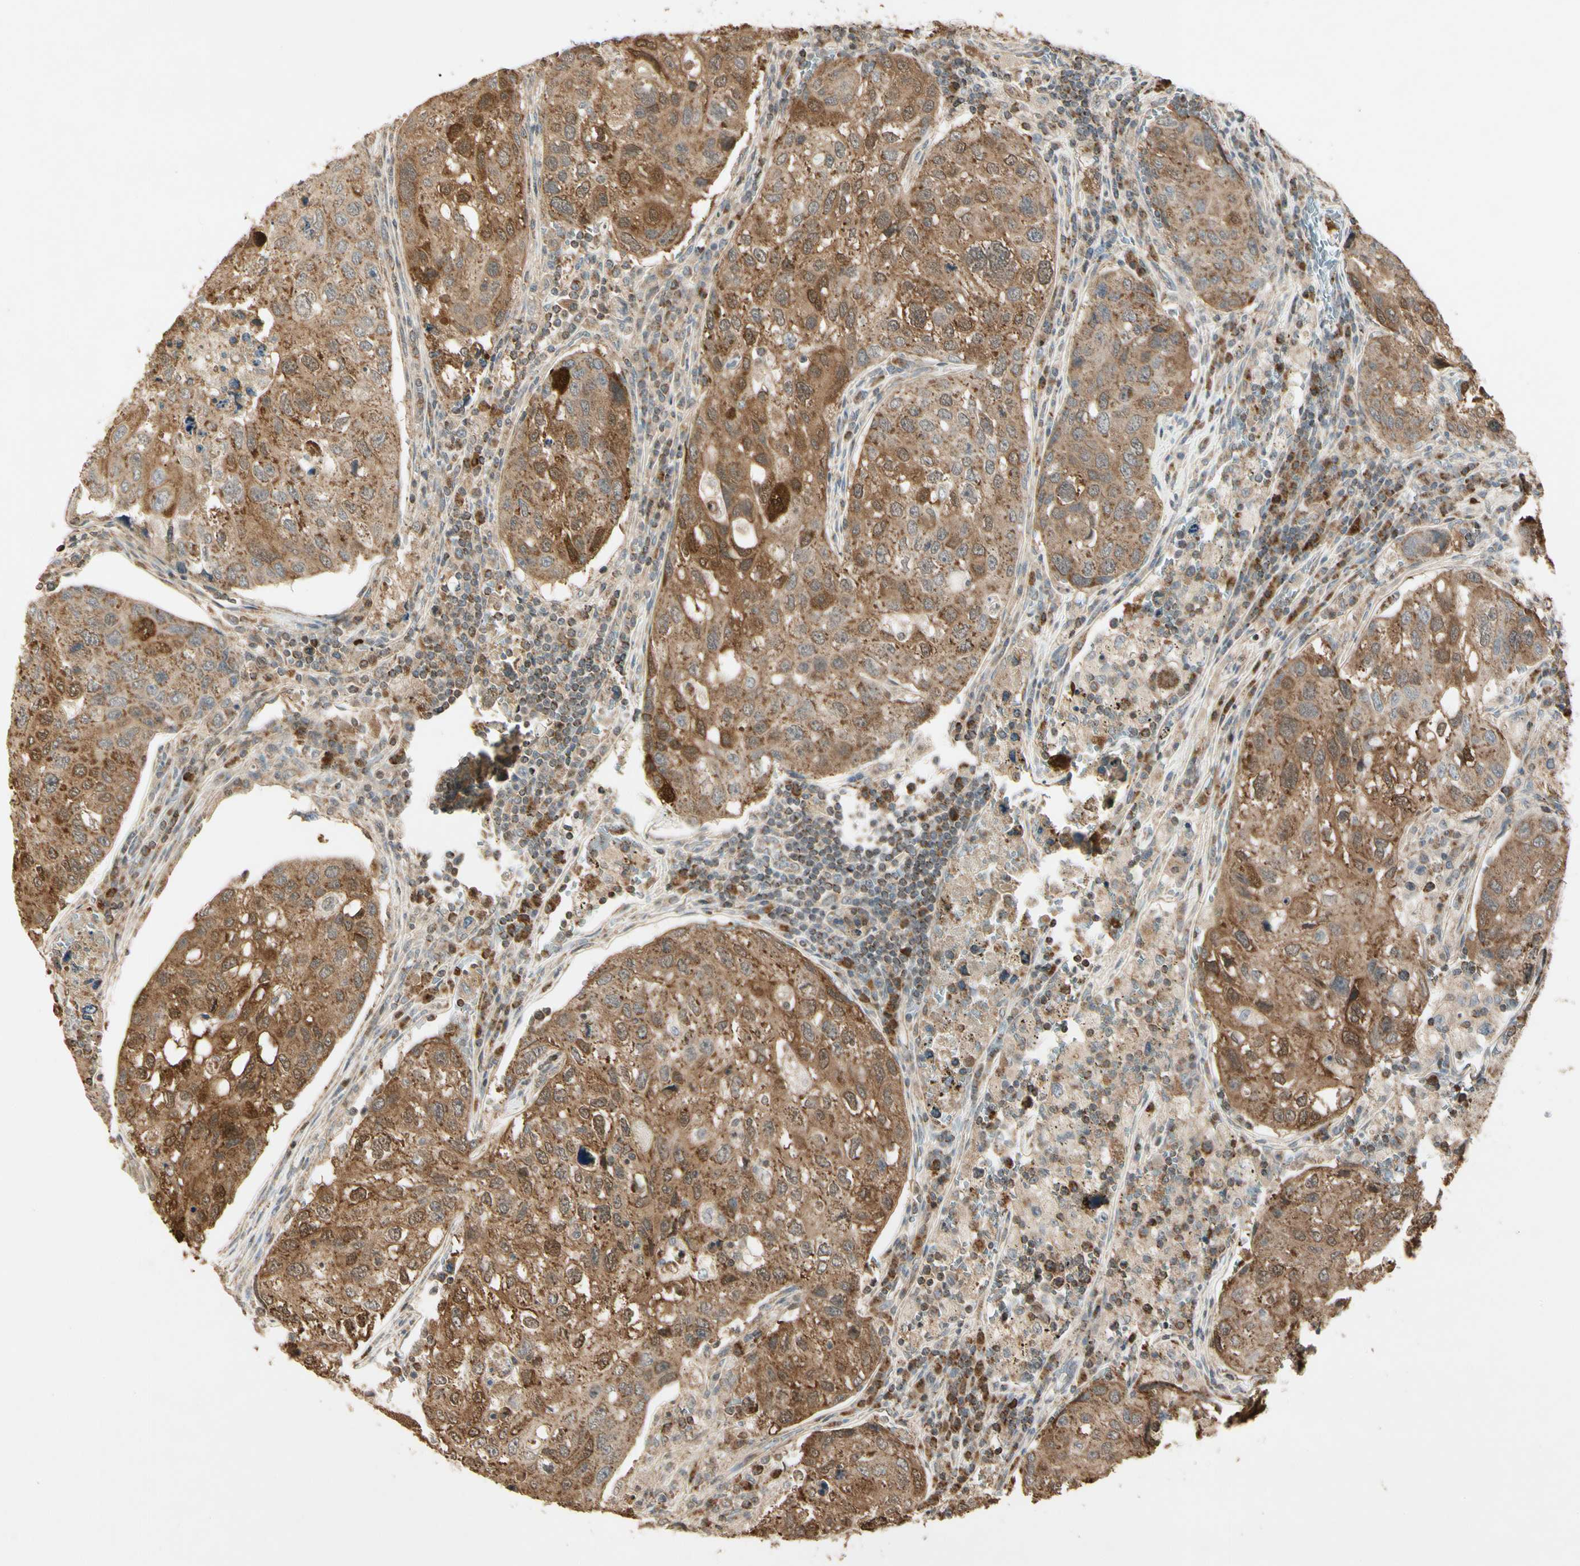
{"staining": {"intensity": "moderate", "quantity": ">75%", "location": "cytoplasmic/membranous"}, "tissue": "urothelial cancer", "cell_type": "Tumor cells", "image_type": "cancer", "snomed": [{"axis": "morphology", "description": "Urothelial carcinoma, High grade"}, {"axis": "topography", "description": "Lymph node"}, {"axis": "topography", "description": "Urinary bladder"}], "caption": "A medium amount of moderate cytoplasmic/membranous staining is identified in about >75% of tumor cells in urothelial cancer tissue. (DAB IHC with brightfield microscopy, high magnification).", "gene": "PRDX5", "patient": {"sex": "male", "age": 51}}